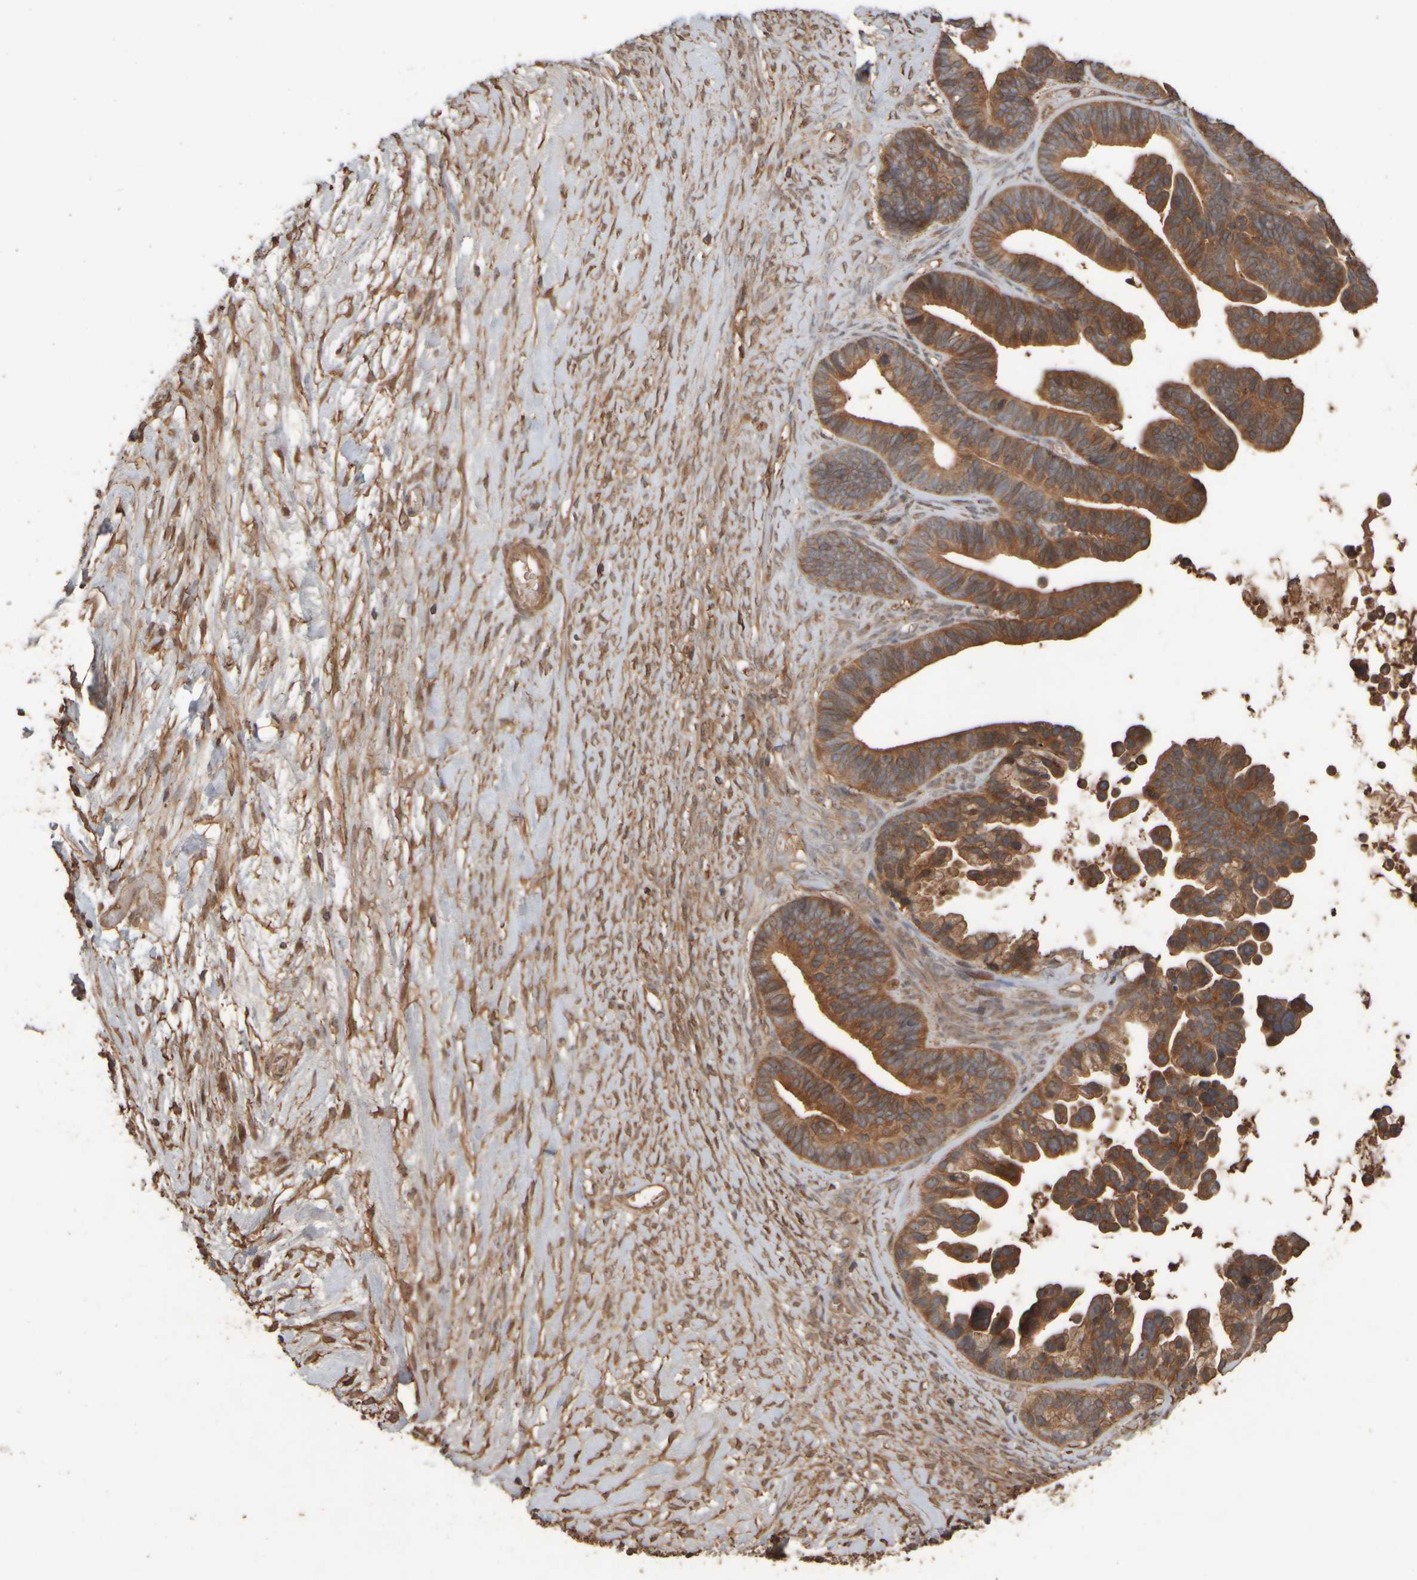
{"staining": {"intensity": "moderate", "quantity": ">75%", "location": "cytoplasmic/membranous,nuclear"}, "tissue": "ovarian cancer", "cell_type": "Tumor cells", "image_type": "cancer", "snomed": [{"axis": "morphology", "description": "Cystadenocarcinoma, serous, NOS"}, {"axis": "topography", "description": "Ovary"}], "caption": "Serous cystadenocarcinoma (ovarian) stained with a brown dye demonstrates moderate cytoplasmic/membranous and nuclear positive expression in about >75% of tumor cells.", "gene": "SPHK1", "patient": {"sex": "female", "age": 56}}